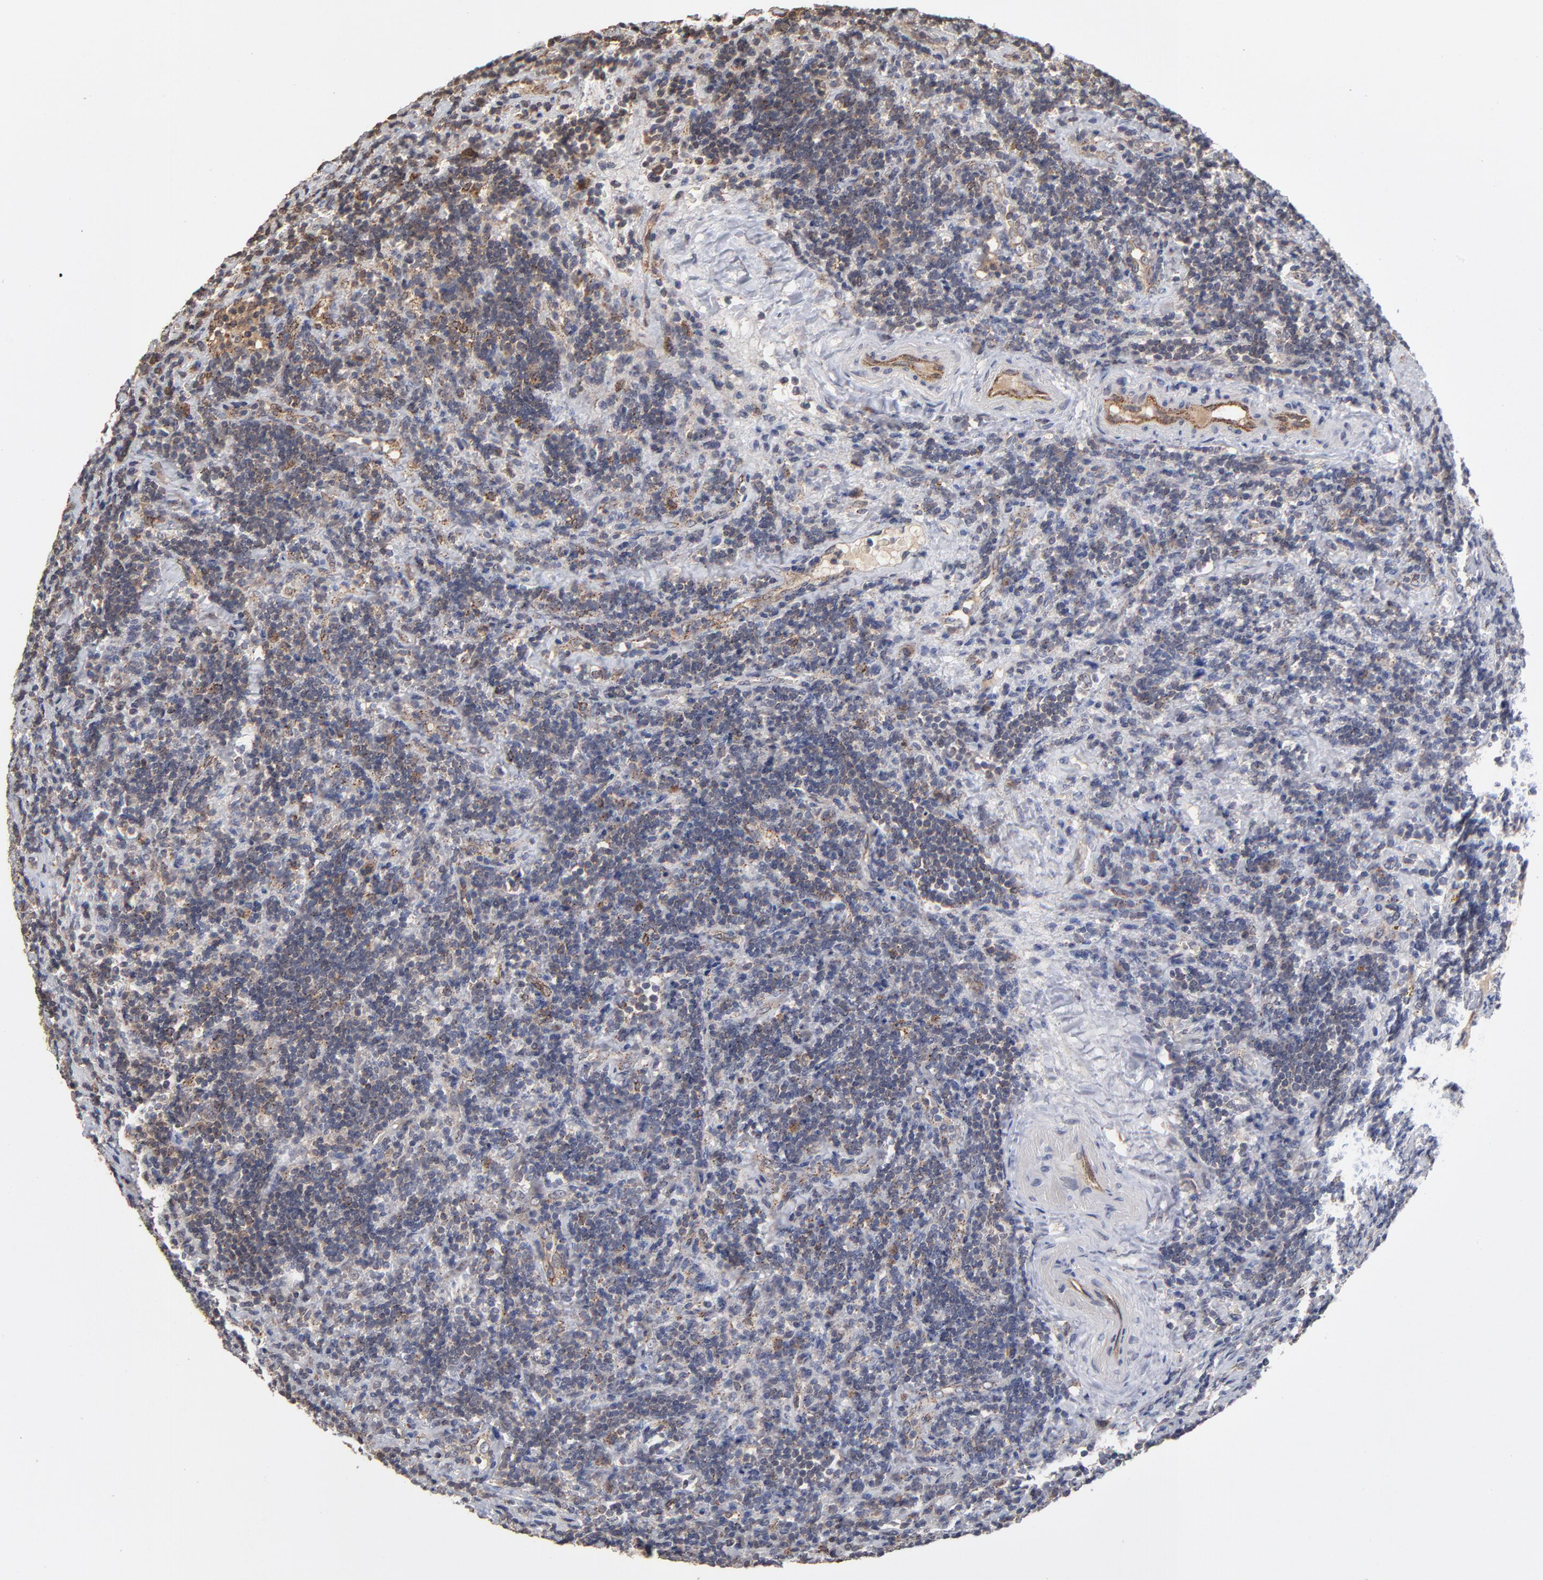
{"staining": {"intensity": "moderate", "quantity": "25%-75%", "location": "cytoplasmic/membranous"}, "tissue": "lymphoma", "cell_type": "Tumor cells", "image_type": "cancer", "snomed": [{"axis": "morphology", "description": "Malignant lymphoma, non-Hodgkin's type, Low grade"}, {"axis": "topography", "description": "Lymph node"}], "caption": "Moderate cytoplasmic/membranous positivity for a protein is present in about 25%-75% of tumor cells of malignant lymphoma, non-Hodgkin's type (low-grade) using immunohistochemistry (IHC).", "gene": "ASB8", "patient": {"sex": "male", "age": 70}}